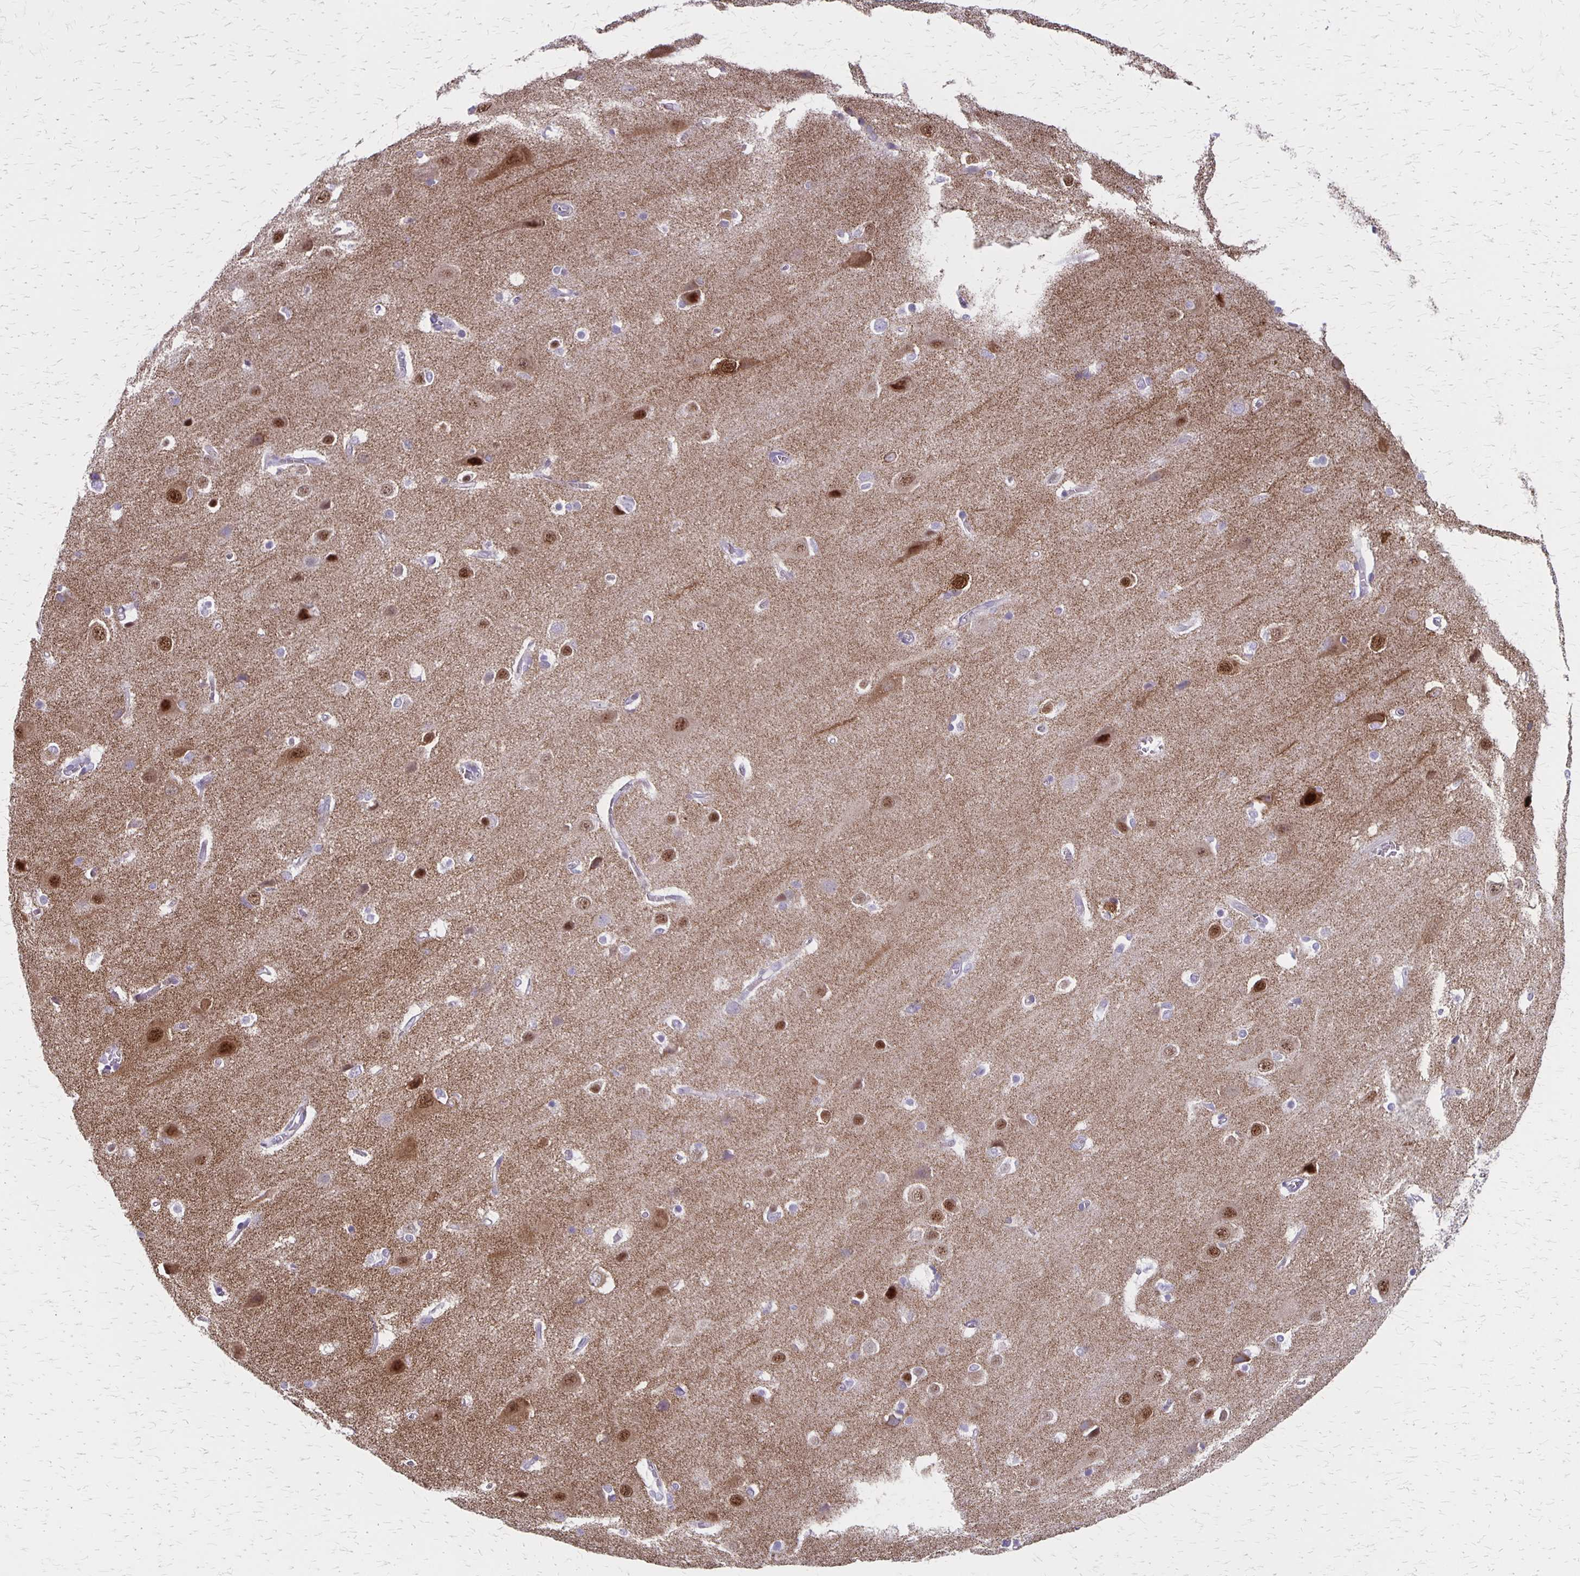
{"staining": {"intensity": "negative", "quantity": "none", "location": "none"}, "tissue": "cerebral cortex", "cell_type": "Endothelial cells", "image_type": "normal", "snomed": [{"axis": "morphology", "description": "Normal tissue, NOS"}, {"axis": "topography", "description": "Cerebral cortex"}], "caption": "DAB immunohistochemical staining of benign human cerebral cortex displays no significant expression in endothelial cells. (Immunohistochemistry, brightfield microscopy, high magnification).", "gene": "HOMER1", "patient": {"sex": "male", "age": 37}}